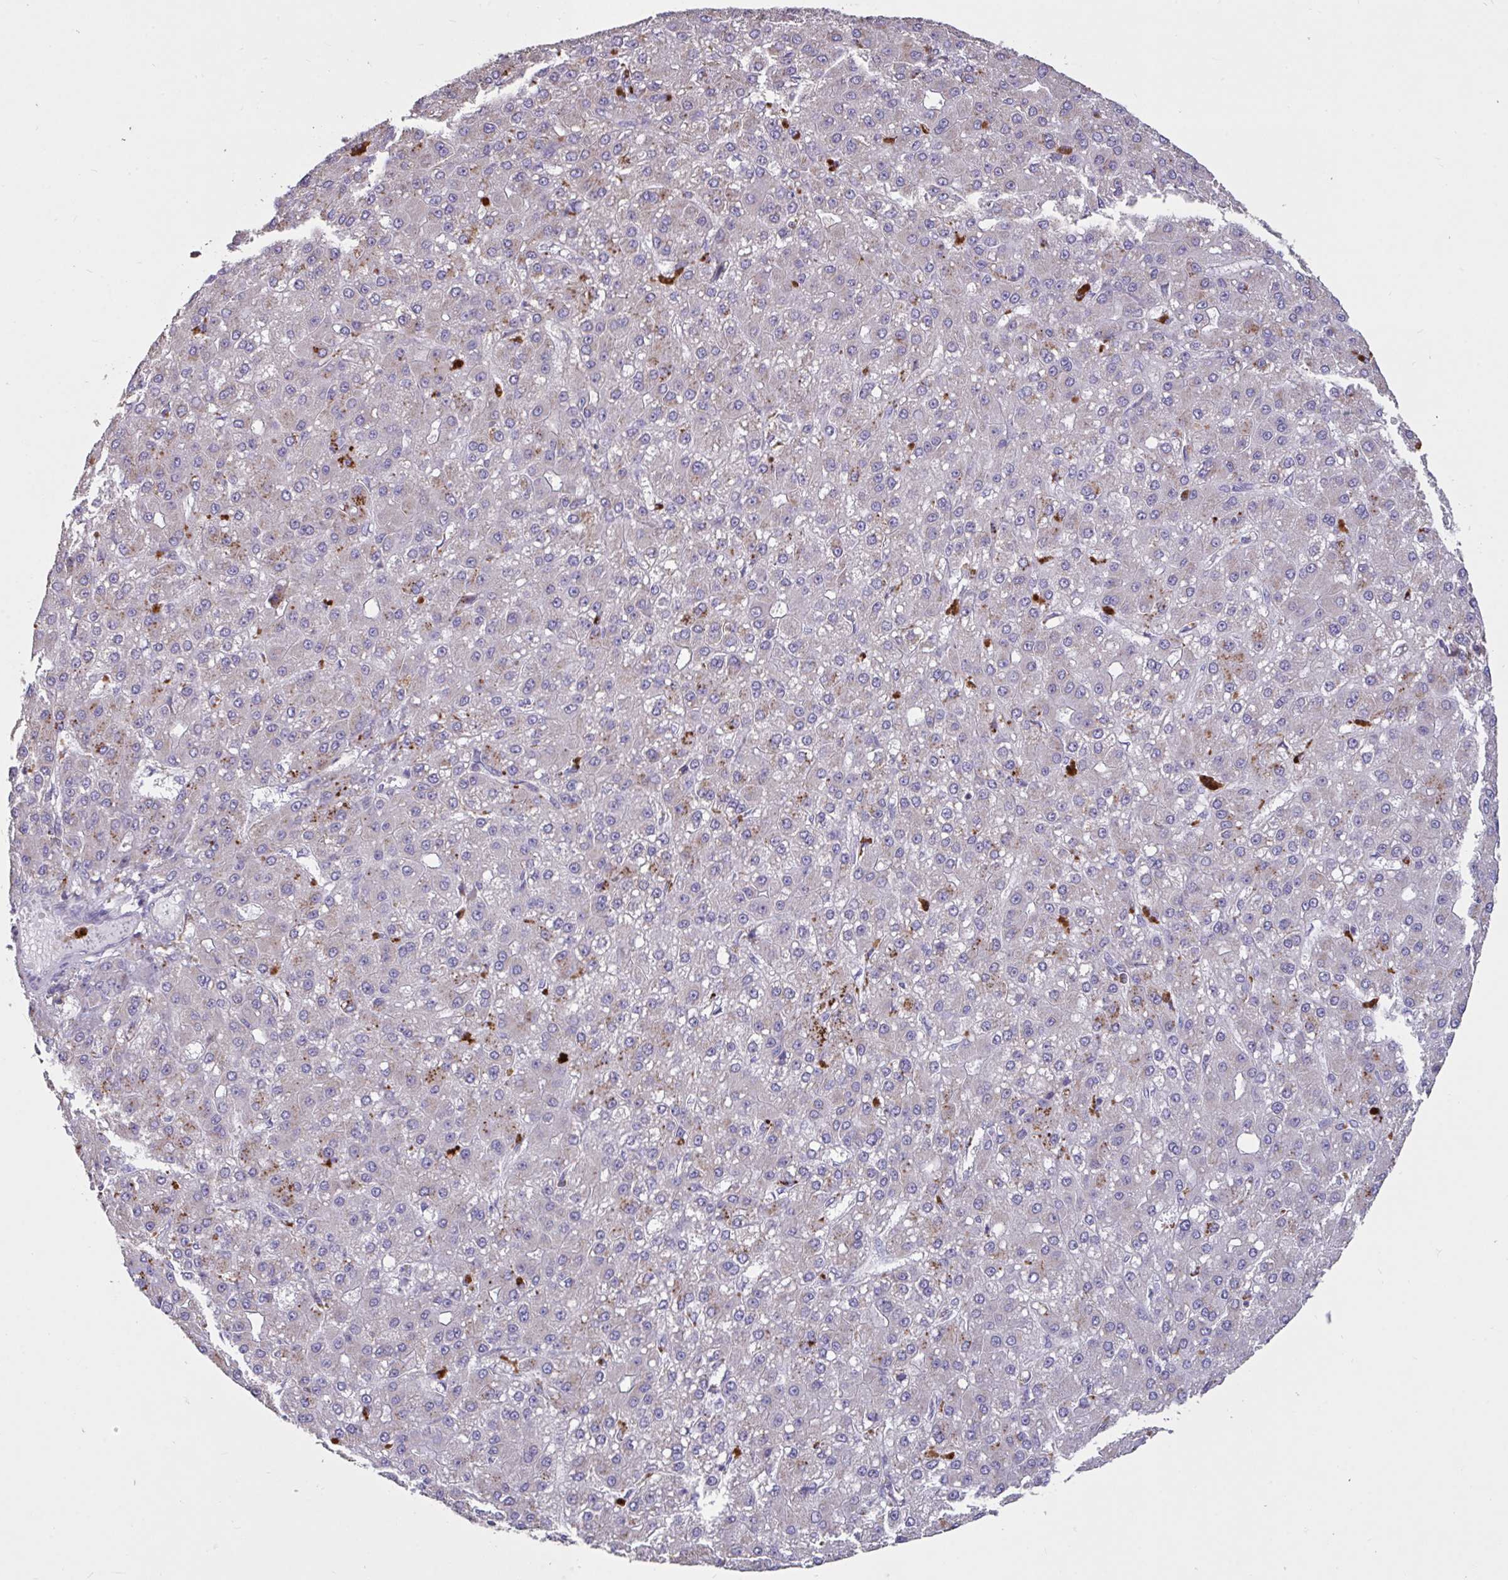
{"staining": {"intensity": "moderate", "quantity": "<25%", "location": "cytoplasmic/membranous"}, "tissue": "liver cancer", "cell_type": "Tumor cells", "image_type": "cancer", "snomed": [{"axis": "morphology", "description": "Carcinoma, Hepatocellular, NOS"}, {"axis": "topography", "description": "Liver"}], "caption": "This micrograph reveals immunohistochemistry (IHC) staining of human liver cancer, with low moderate cytoplasmic/membranous positivity in about <25% of tumor cells.", "gene": "DDX39A", "patient": {"sex": "male", "age": 67}}